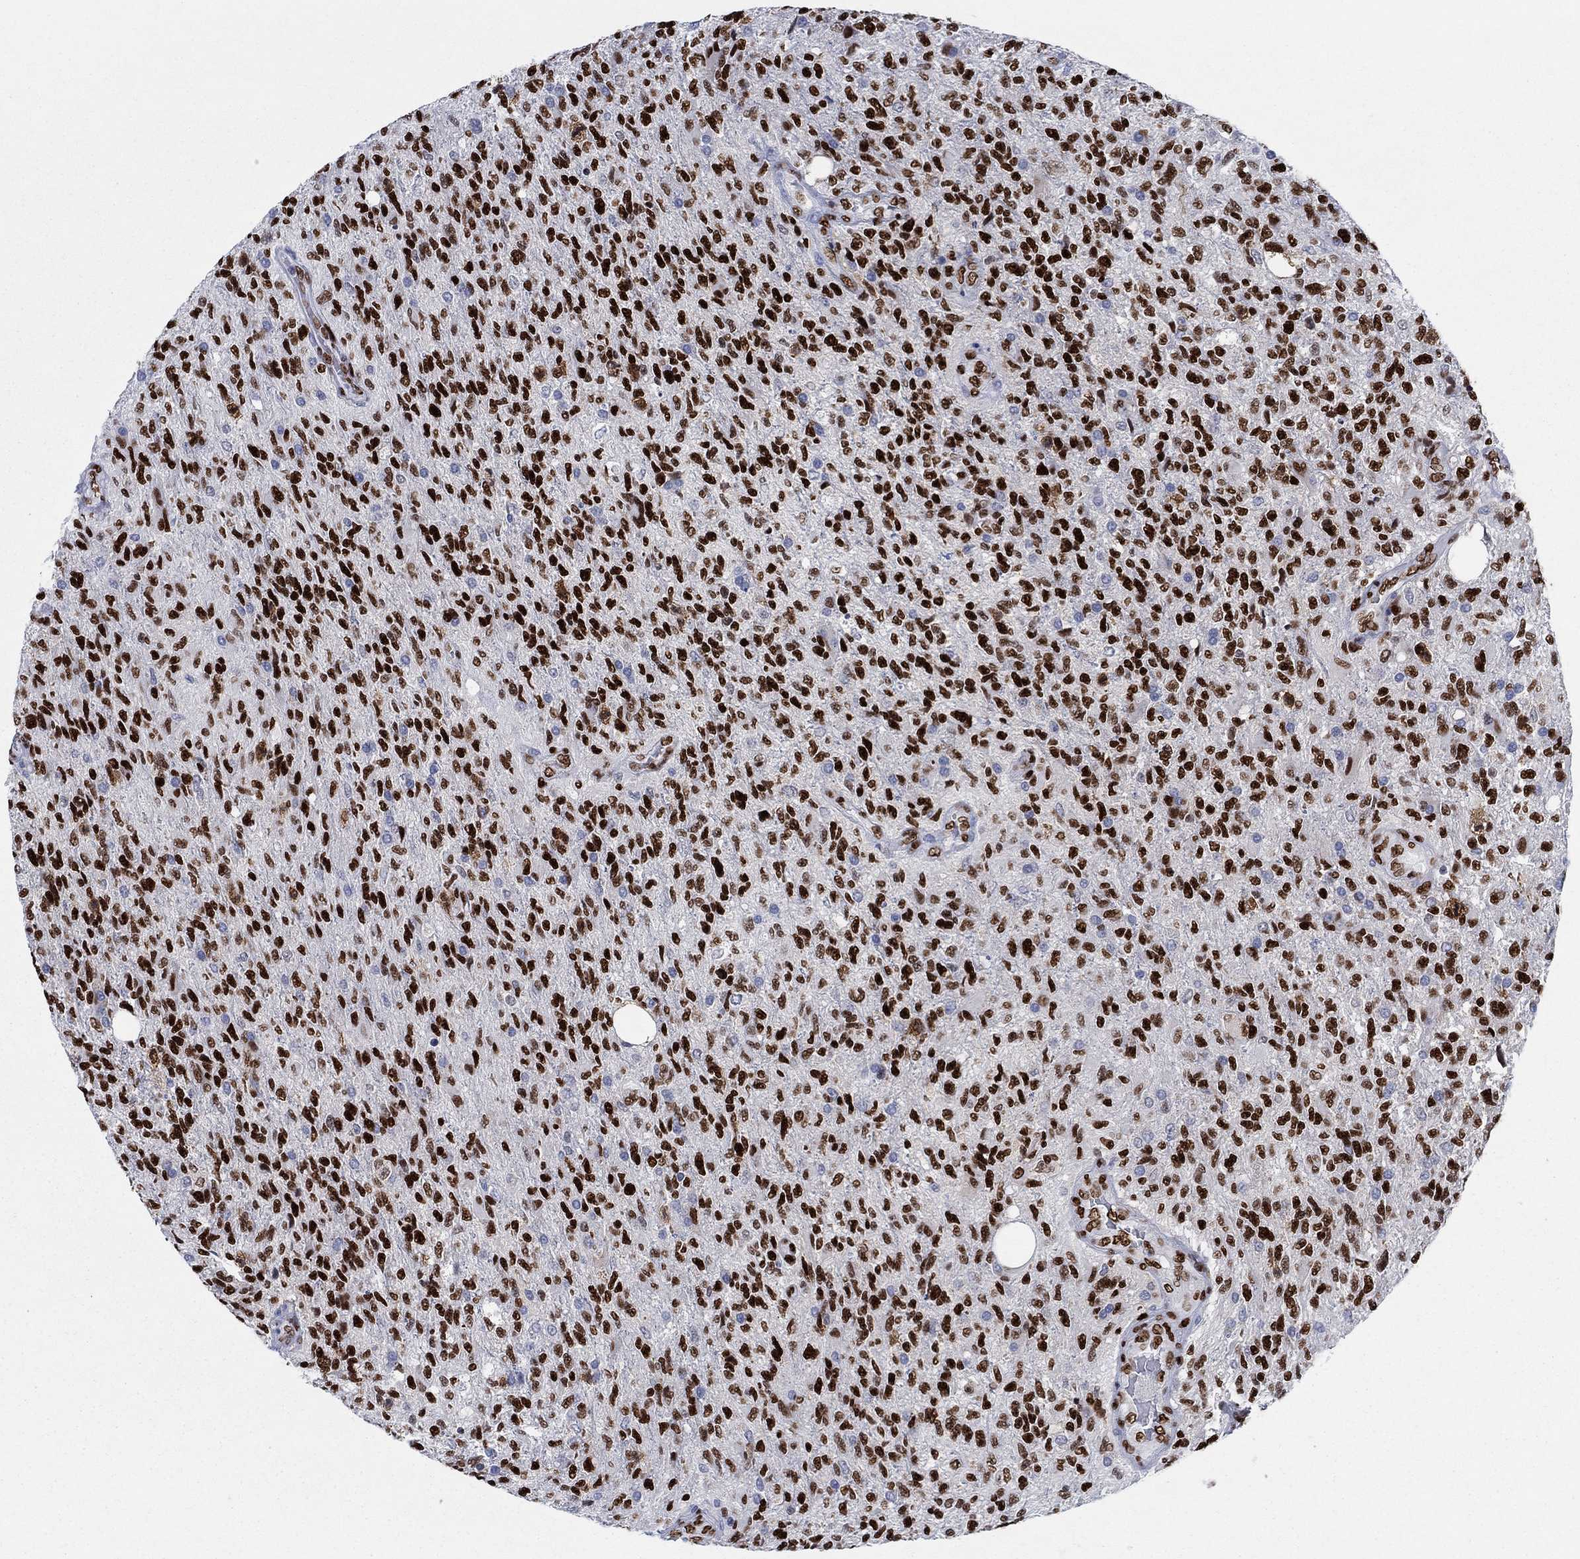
{"staining": {"intensity": "strong", "quantity": ">75%", "location": "nuclear"}, "tissue": "glioma", "cell_type": "Tumor cells", "image_type": "cancer", "snomed": [{"axis": "morphology", "description": "Glioma, malignant, High grade"}, {"axis": "topography", "description": "Brain"}], "caption": "High-power microscopy captured an IHC image of malignant high-grade glioma, revealing strong nuclear staining in about >75% of tumor cells.", "gene": "ZEB1", "patient": {"sex": "male", "age": 56}}